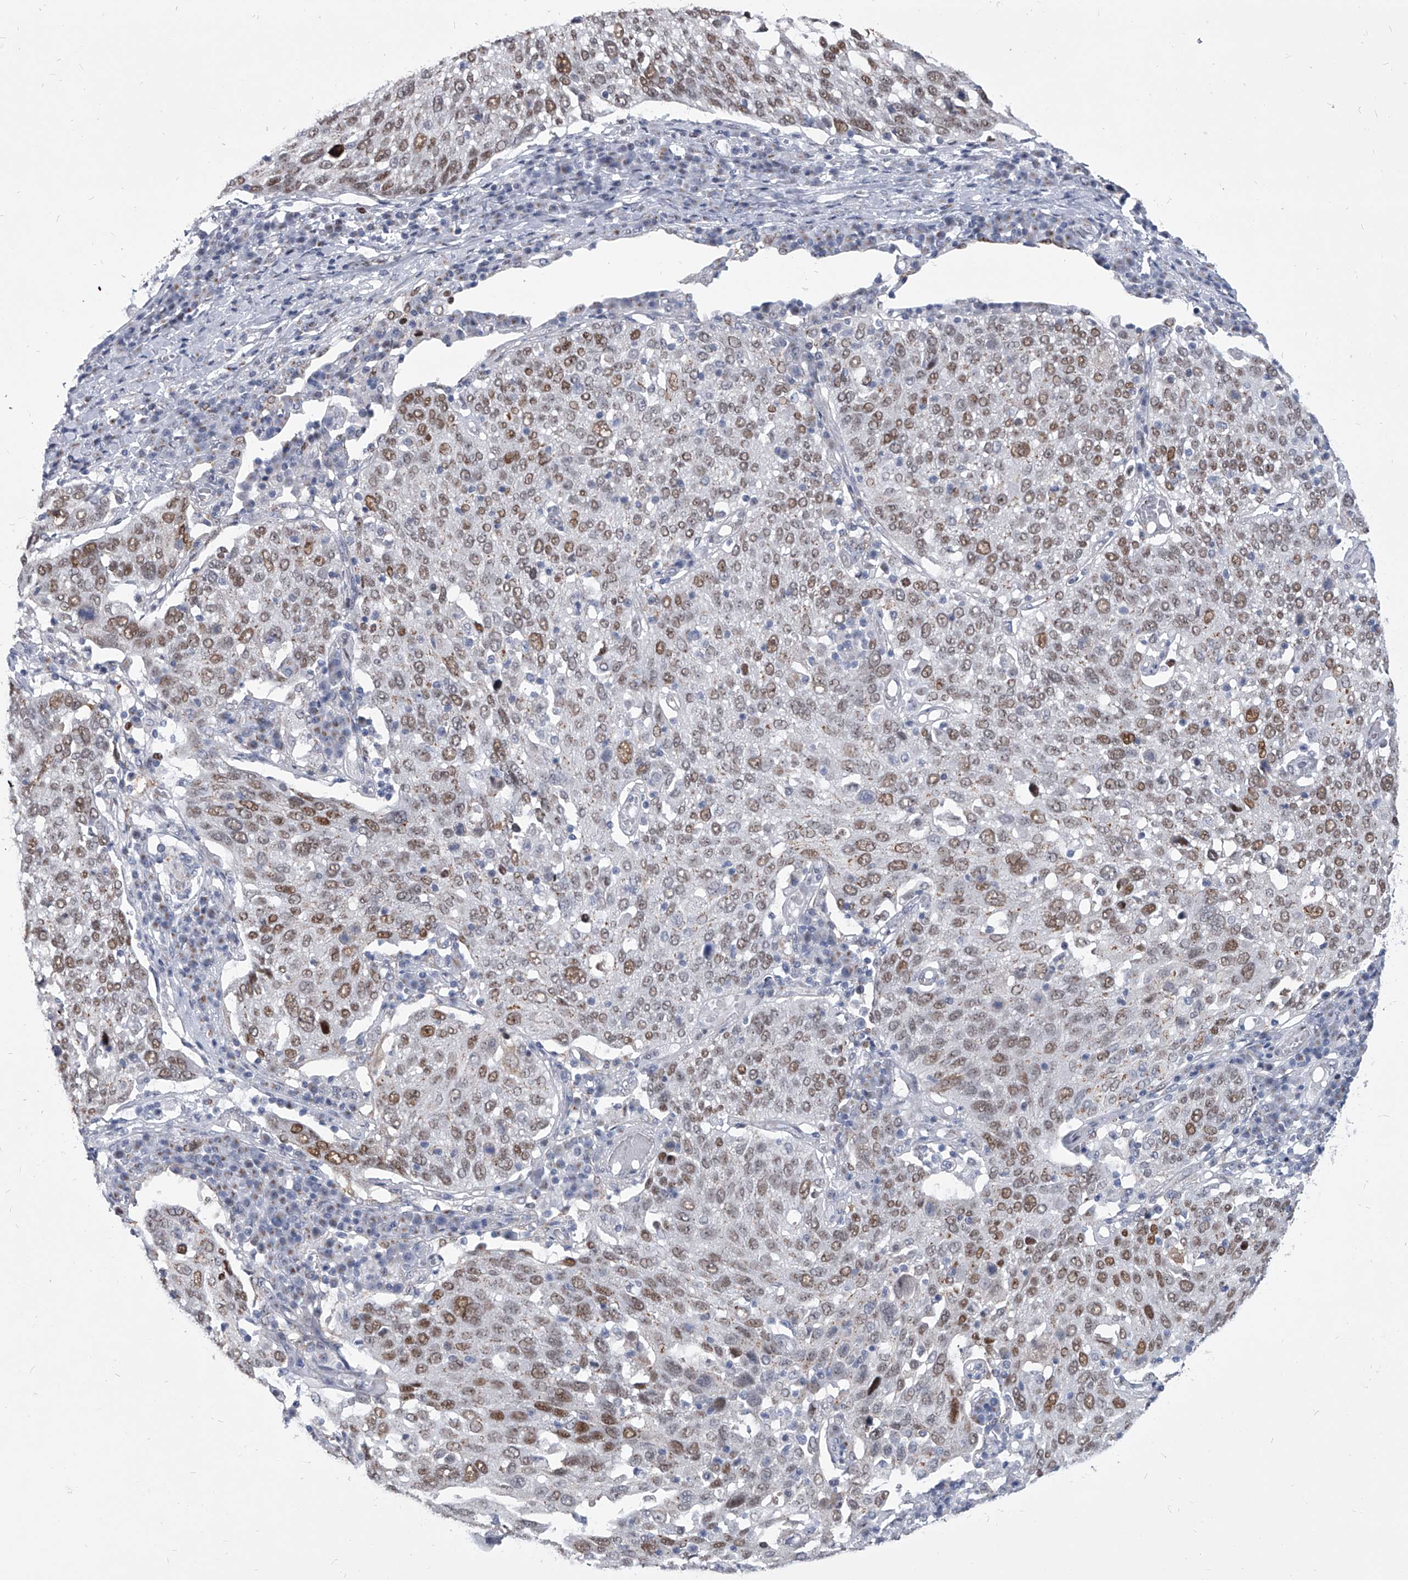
{"staining": {"intensity": "moderate", "quantity": ">75%", "location": "nuclear"}, "tissue": "lung cancer", "cell_type": "Tumor cells", "image_type": "cancer", "snomed": [{"axis": "morphology", "description": "Squamous cell carcinoma, NOS"}, {"axis": "topography", "description": "Lung"}], "caption": "IHC image of neoplastic tissue: lung squamous cell carcinoma stained using immunohistochemistry shows medium levels of moderate protein expression localized specifically in the nuclear of tumor cells, appearing as a nuclear brown color.", "gene": "EVA1C", "patient": {"sex": "male", "age": 65}}